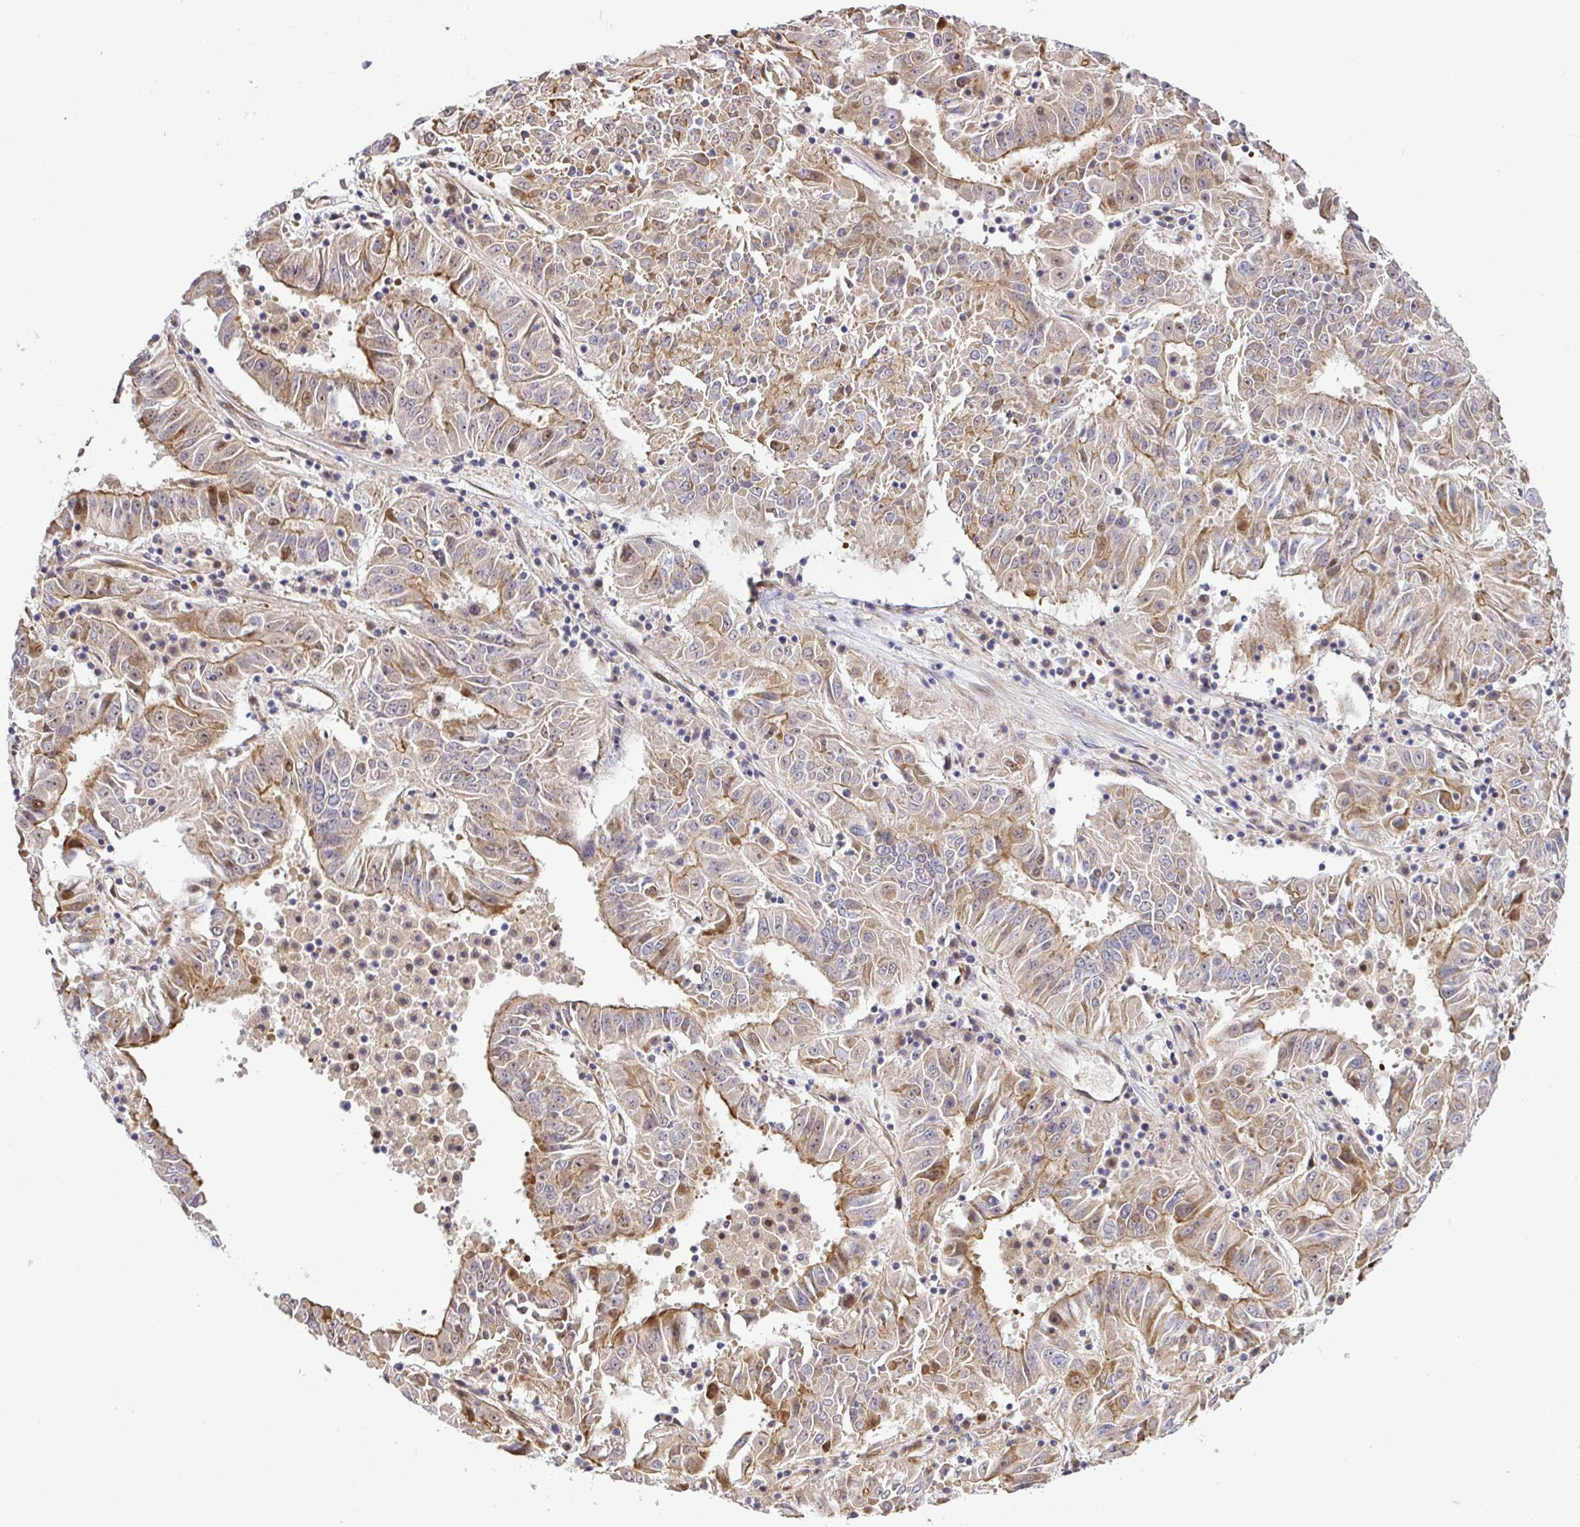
{"staining": {"intensity": "moderate", "quantity": ">75%", "location": "cytoplasmic/membranous"}, "tissue": "pancreatic cancer", "cell_type": "Tumor cells", "image_type": "cancer", "snomed": [{"axis": "morphology", "description": "Adenocarcinoma, NOS"}, {"axis": "topography", "description": "Pancreas"}], "caption": "Moderate cytoplasmic/membranous positivity for a protein is identified in about >75% of tumor cells of pancreatic cancer using immunohistochemistry.", "gene": "TRIM55", "patient": {"sex": "male", "age": 63}}